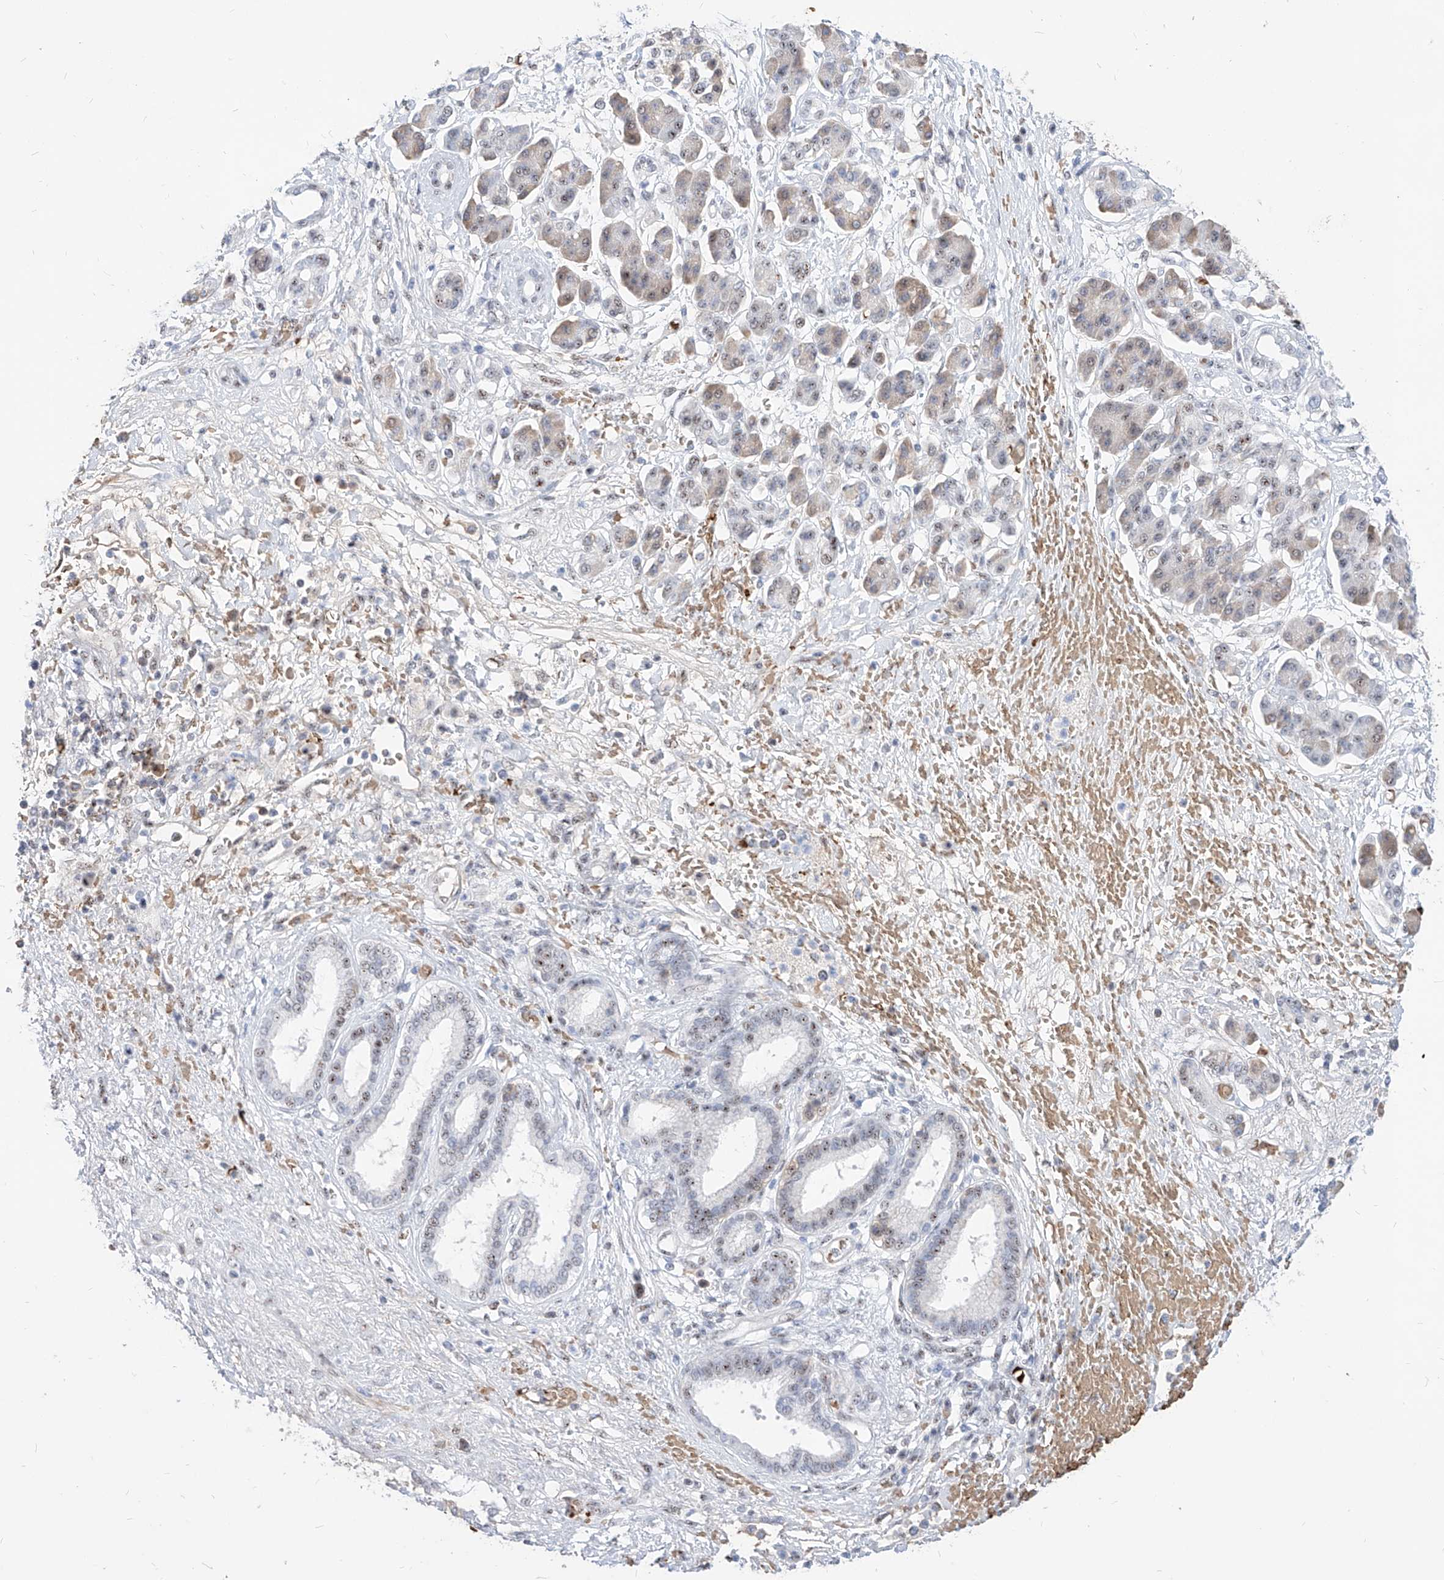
{"staining": {"intensity": "weak", "quantity": "25%-75%", "location": "nuclear"}, "tissue": "pancreatic cancer", "cell_type": "Tumor cells", "image_type": "cancer", "snomed": [{"axis": "morphology", "description": "Adenocarcinoma, NOS"}, {"axis": "topography", "description": "Pancreas"}], "caption": "Immunohistochemistry staining of adenocarcinoma (pancreatic), which shows low levels of weak nuclear staining in about 25%-75% of tumor cells indicating weak nuclear protein staining. The staining was performed using DAB (3,3'-diaminobenzidine) (brown) for protein detection and nuclei were counterstained in hematoxylin (blue).", "gene": "ZFP42", "patient": {"sex": "female", "age": 56}}